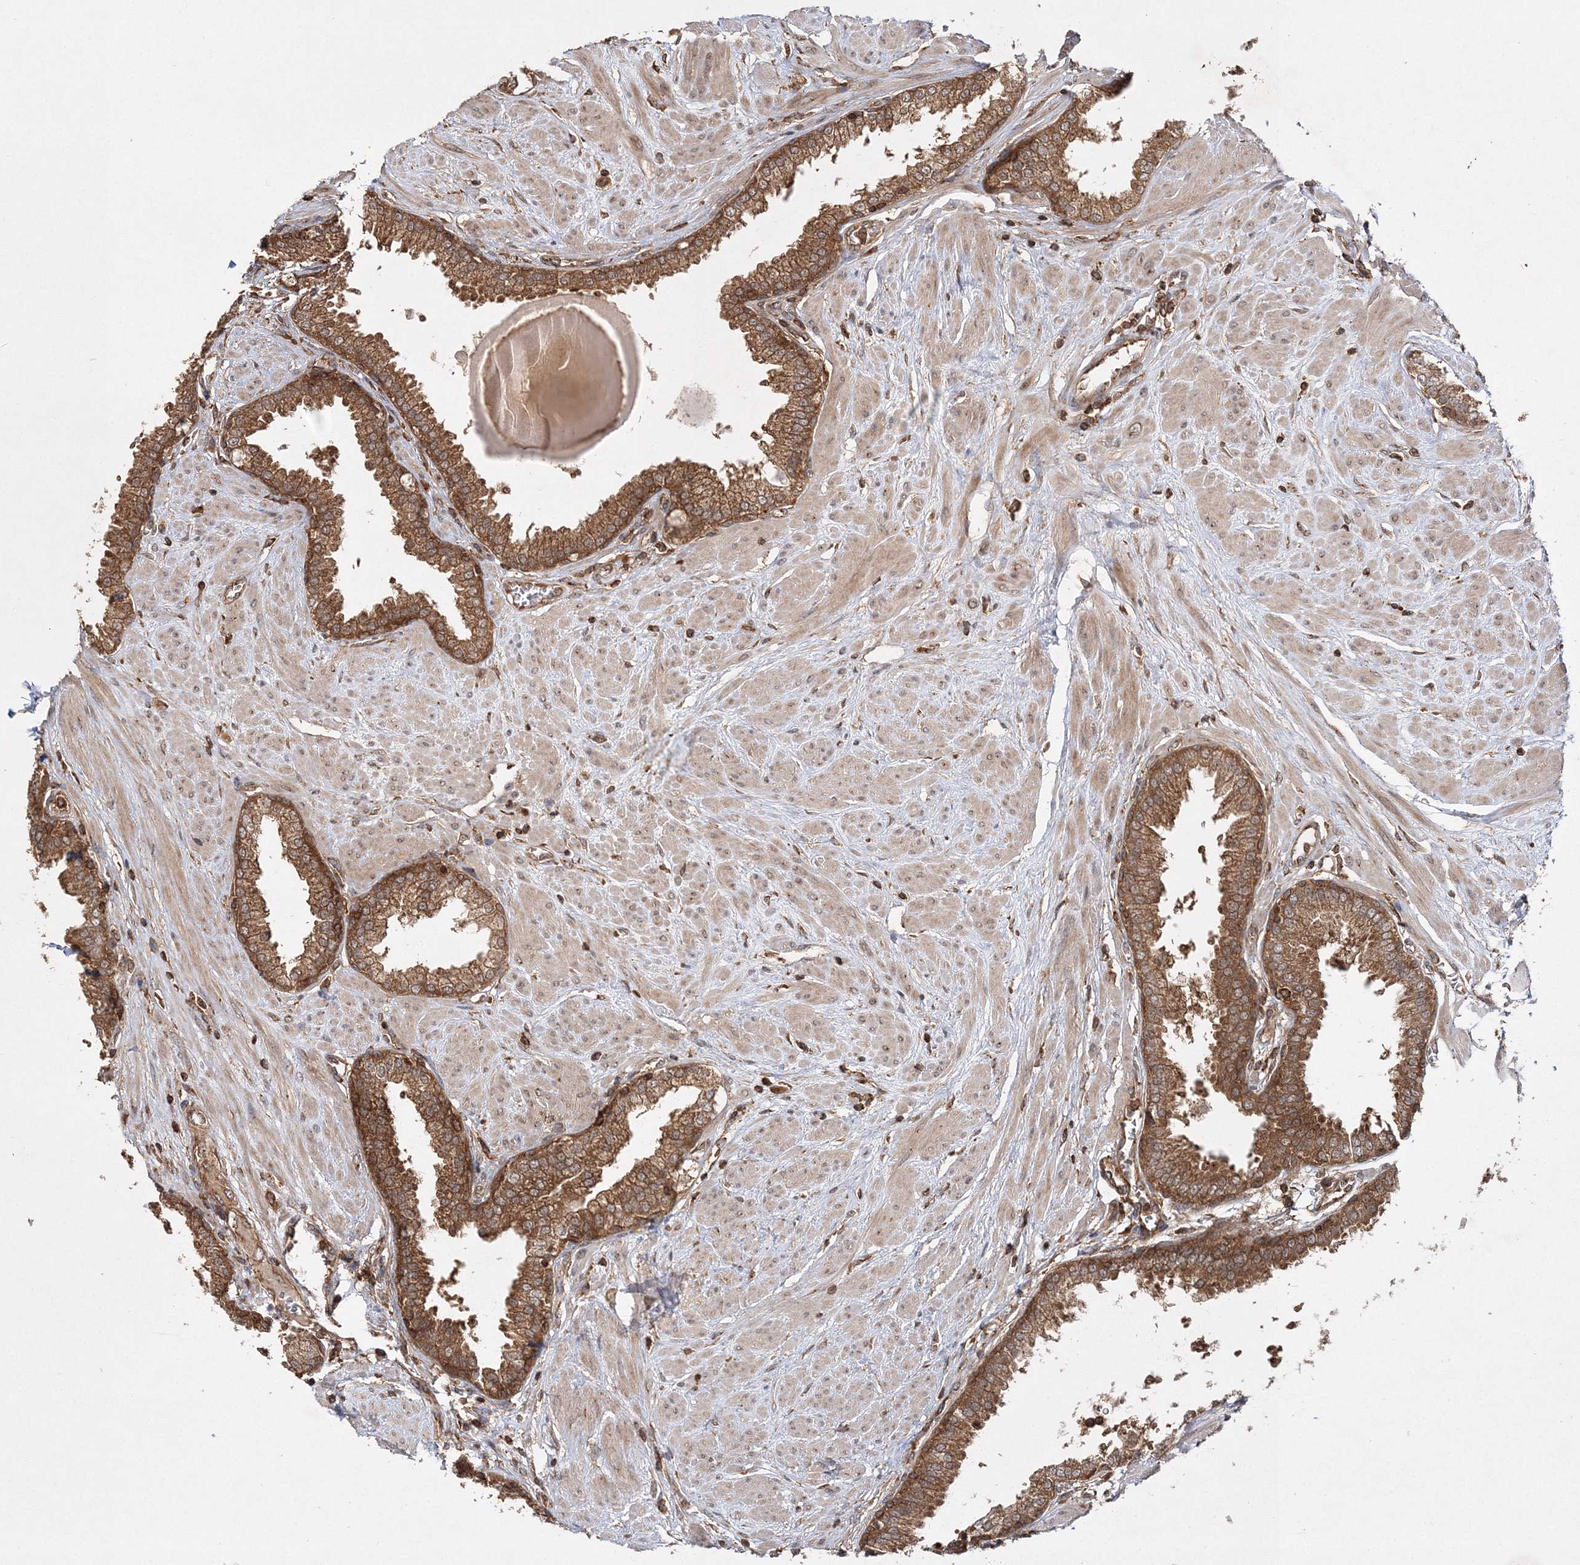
{"staining": {"intensity": "strong", "quantity": ">75%", "location": "cytoplasmic/membranous"}, "tissue": "prostate", "cell_type": "Glandular cells", "image_type": "normal", "snomed": [{"axis": "morphology", "description": "Normal tissue, NOS"}, {"axis": "topography", "description": "Prostate"}], "caption": "Prostate stained with DAB IHC reveals high levels of strong cytoplasmic/membranous expression in approximately >75% of glandular cells. The protein is stained brown, and the nuclei are stained in blue (DAB (3,3'-diaminobenzidine) IHC with brightfield microscopy, high magnification).", "gene": "WDR37", "patient": {"sex": "male", "age": 51}}